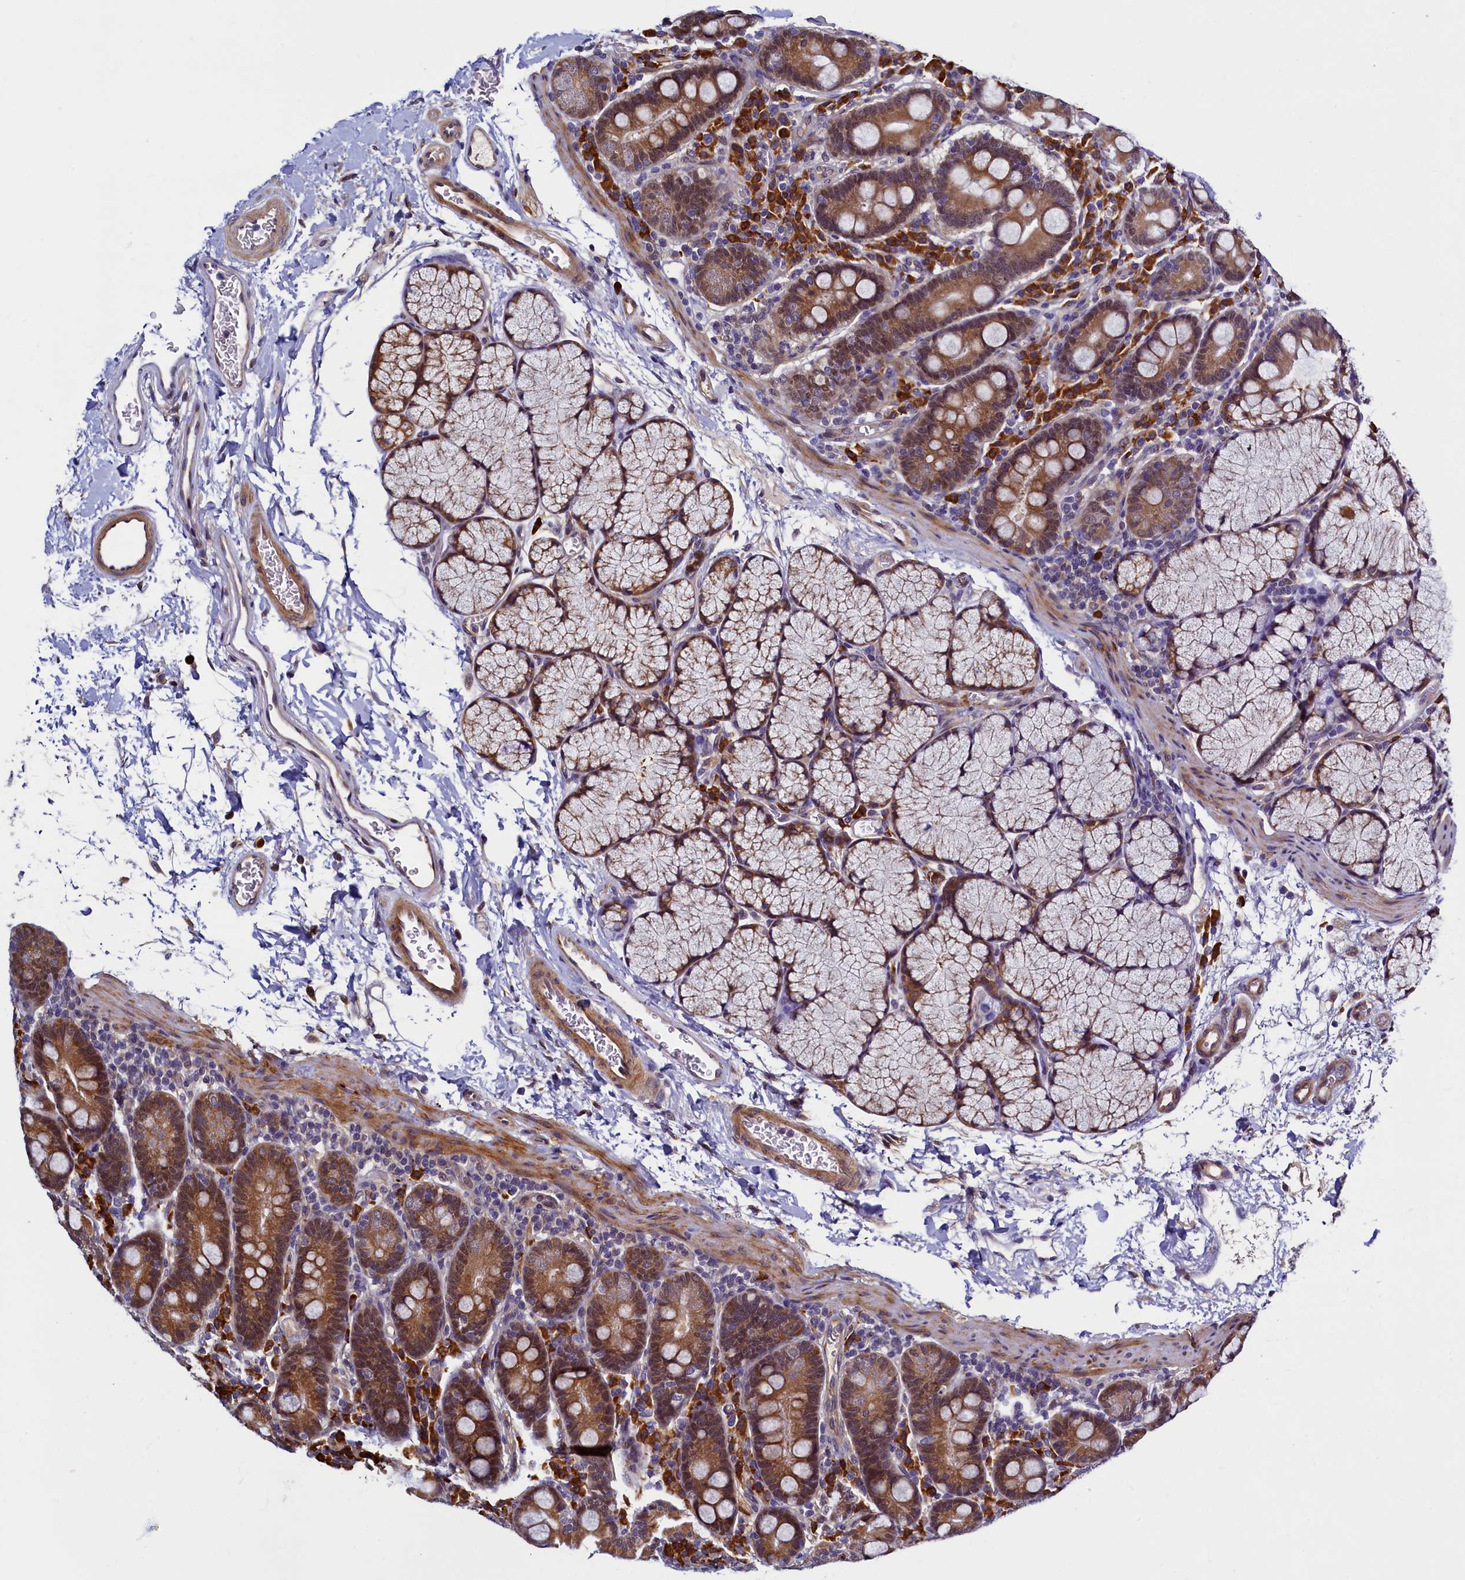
{"staining": {"intensity": "moderate", "quantity": ">75%", "location": "cytoplasmic/membranous"}, "tissue": "duodenum", "cell_type": "Glandular cells", "image_type": "normal", "snomed": [{"axis": "morphology", "description": "Normal tissue, NOS"}, {"axis": "topography", "description": "Duodenum"}], "caption": "Immunohistochemistry (DAB (3,3'-diaminobenzidine)) staining of benign duodenum reveals moderate cytoplasmic/membranous protein staining in approximately >75% of glandular cells. Immunohistochemistry (ihc) stains the protein of interest in brown and the nuclei are stained blue.", "gene": "SLC16A14", "patient": {"sex": "male", "age": 35}}